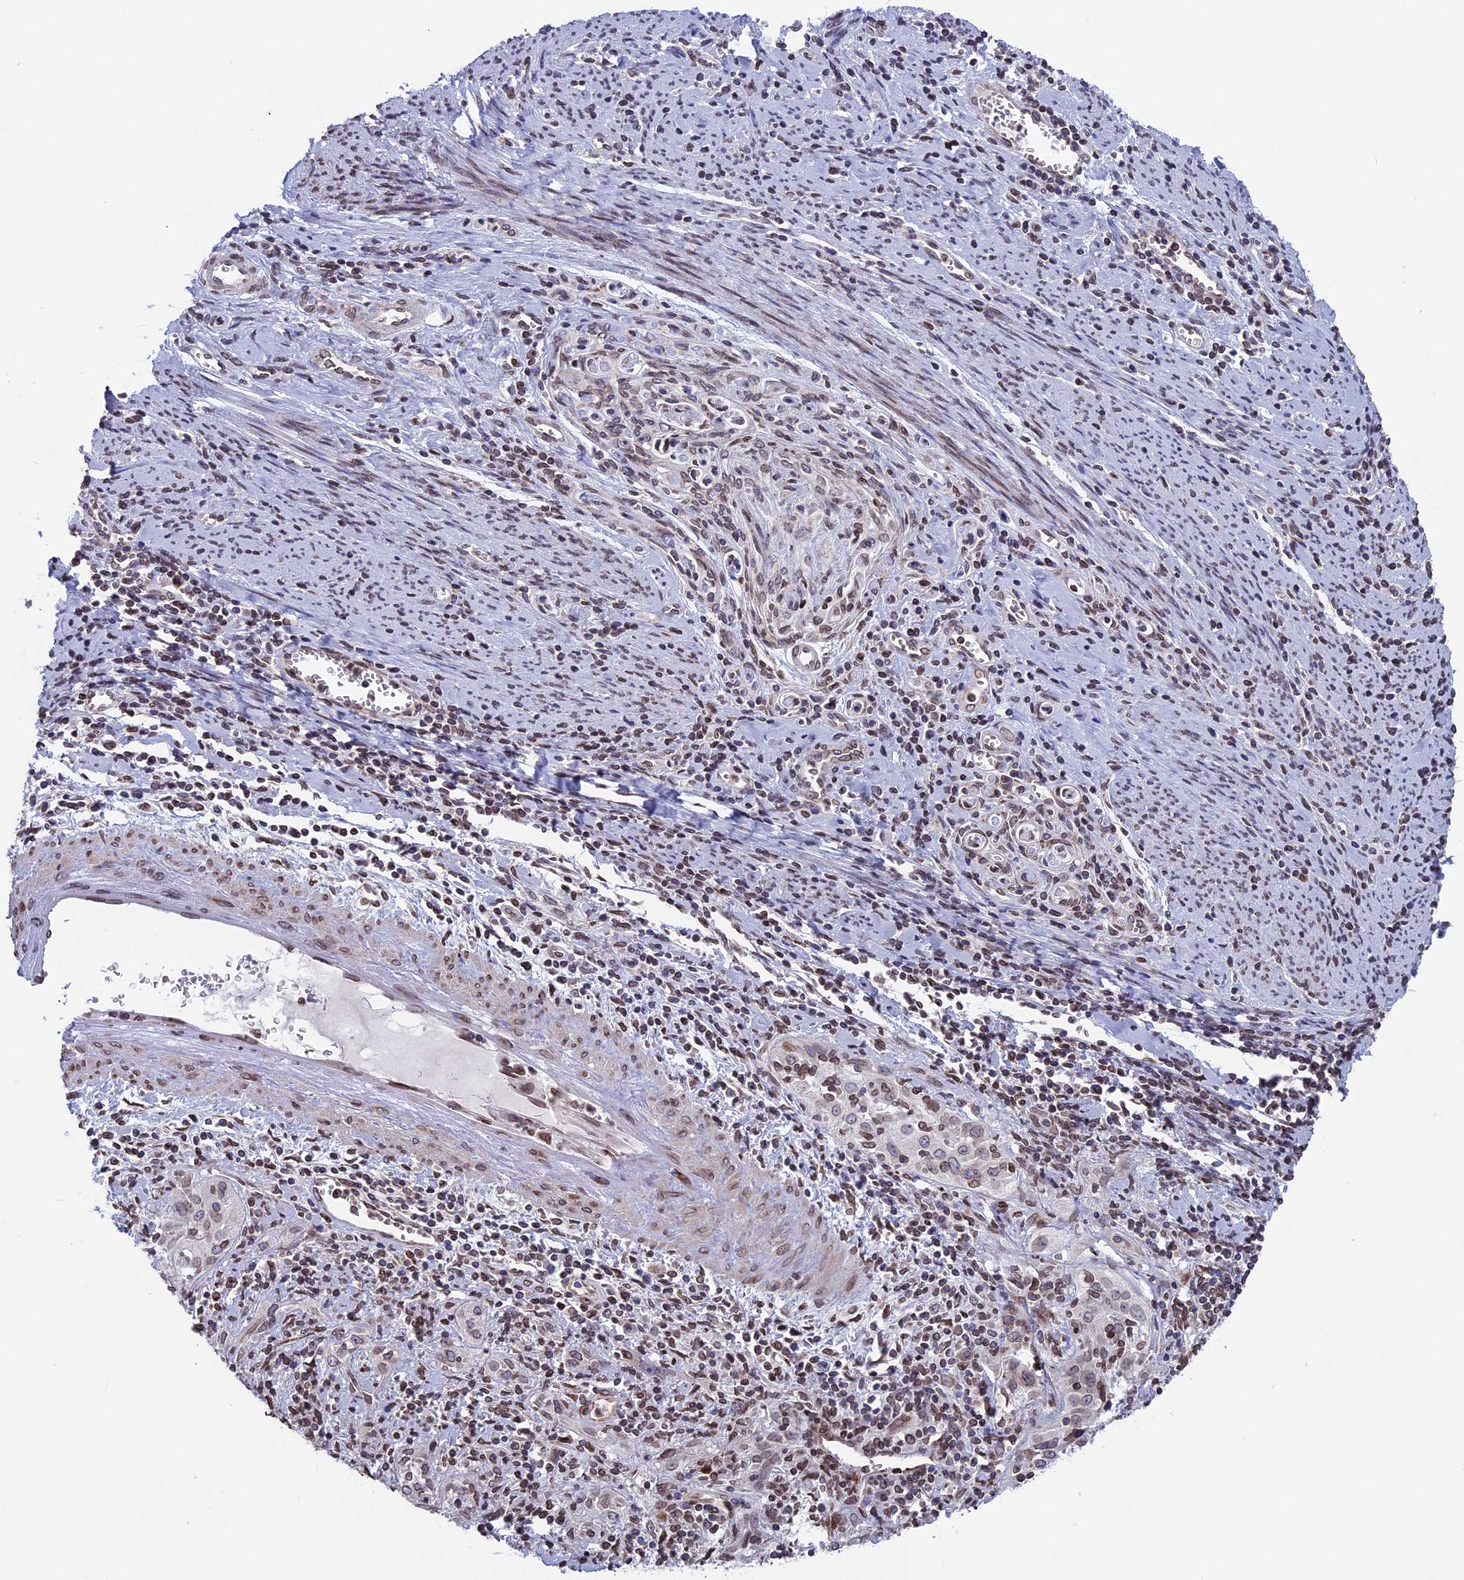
{"staining": {"intensity": "moderate", "quantity": ">75%", "location": "cytoplasmic/membranous,nuclear"}, "tissue": "cervical cancer", "cell_type": "Tumor cells", "image_type": "cancer", "snomed": [{"axis": "morphology", "description": "Squamous cell carcinoma, NOS"}, {"axis": "topography", "description": "Cervix"}], "caption": "Cervical cancer stained for a protein (brown) shows moderate cytoplasmic/membranous and nuclear positive expression in about >75% of tumor cells.", "gene": "PTCHD4", "patient": {"sex": "female", "age": 57}}